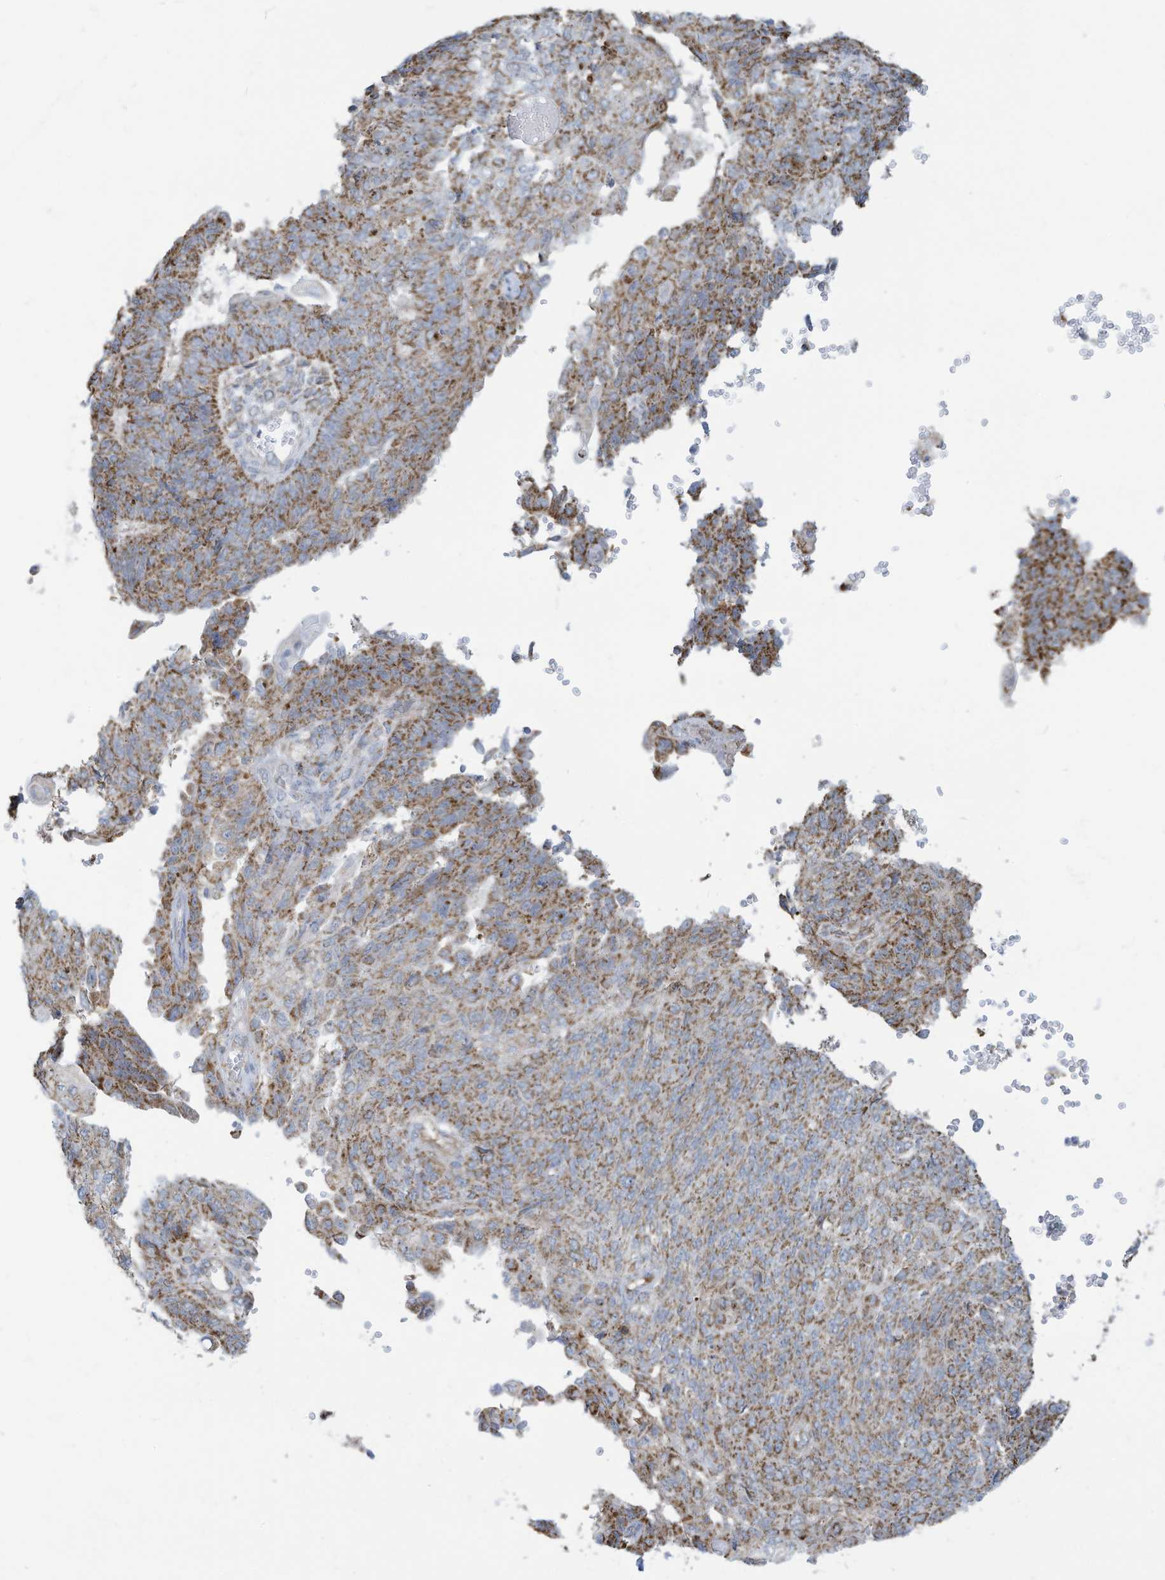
{"staining": {"intensity": "moderate", "quantity": ">75%", "location": "cytoplasmic/membranous"}, "tissue": "endometrial cancer", "cell_type": "Tumor cells", "image_type": "cancer", "snomed": [{"axis": "morphology", "description": "Adenocarcinoma, NOS"}, {"axis": "topography", "description": "Endometrium"}], "caption": "Protein analysis of endometrial cancer tissue demonstrates moderate cytoplasmic/membranous staining in approximately >75% of tumor cells.", "gene": "NLN", "patient": {"sex": "female", "age": 32}}